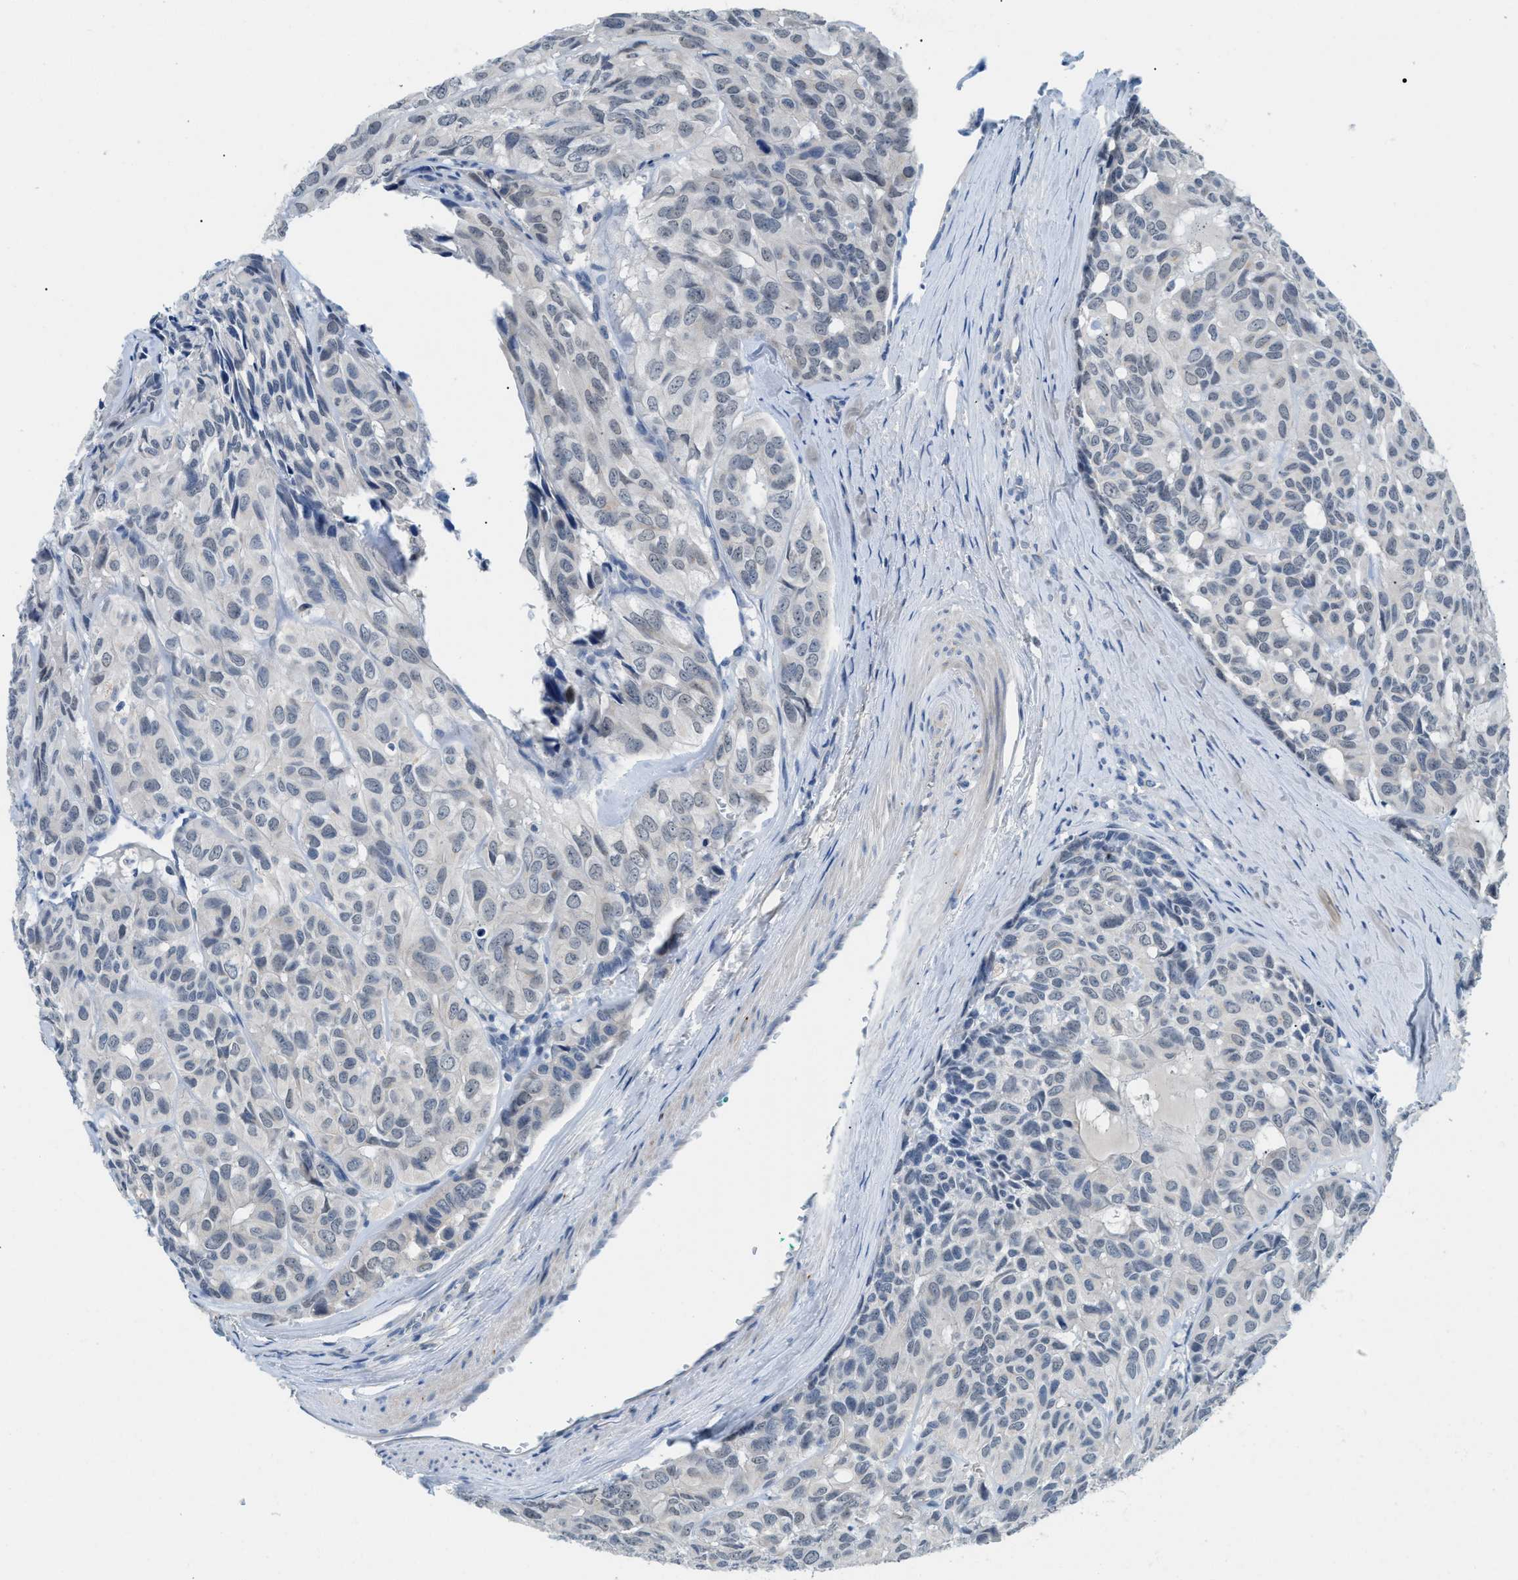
{"staining": {"intensity": "negative", "quantity": "none", "location": "none"}, "tissue": "head and neck cancer", "cell_type": "Tumor cells", "image_type": "cancer", "snomed": [{"axis": "morphology", "description": "Adenocarcinoma, NOS"}, {"axis": "topography", "description": "Salivary gland, NOS"}, {"axis": "topography", "description": "Head-Neck"}], "caption": "DAB immunohistochemical staining of head and neck cancer (adenocarcinoma) demonstrates no significant positivity in tumor cells.", "gene": "TSPAN3", "patient": {"sex": "female", "age": 76}}